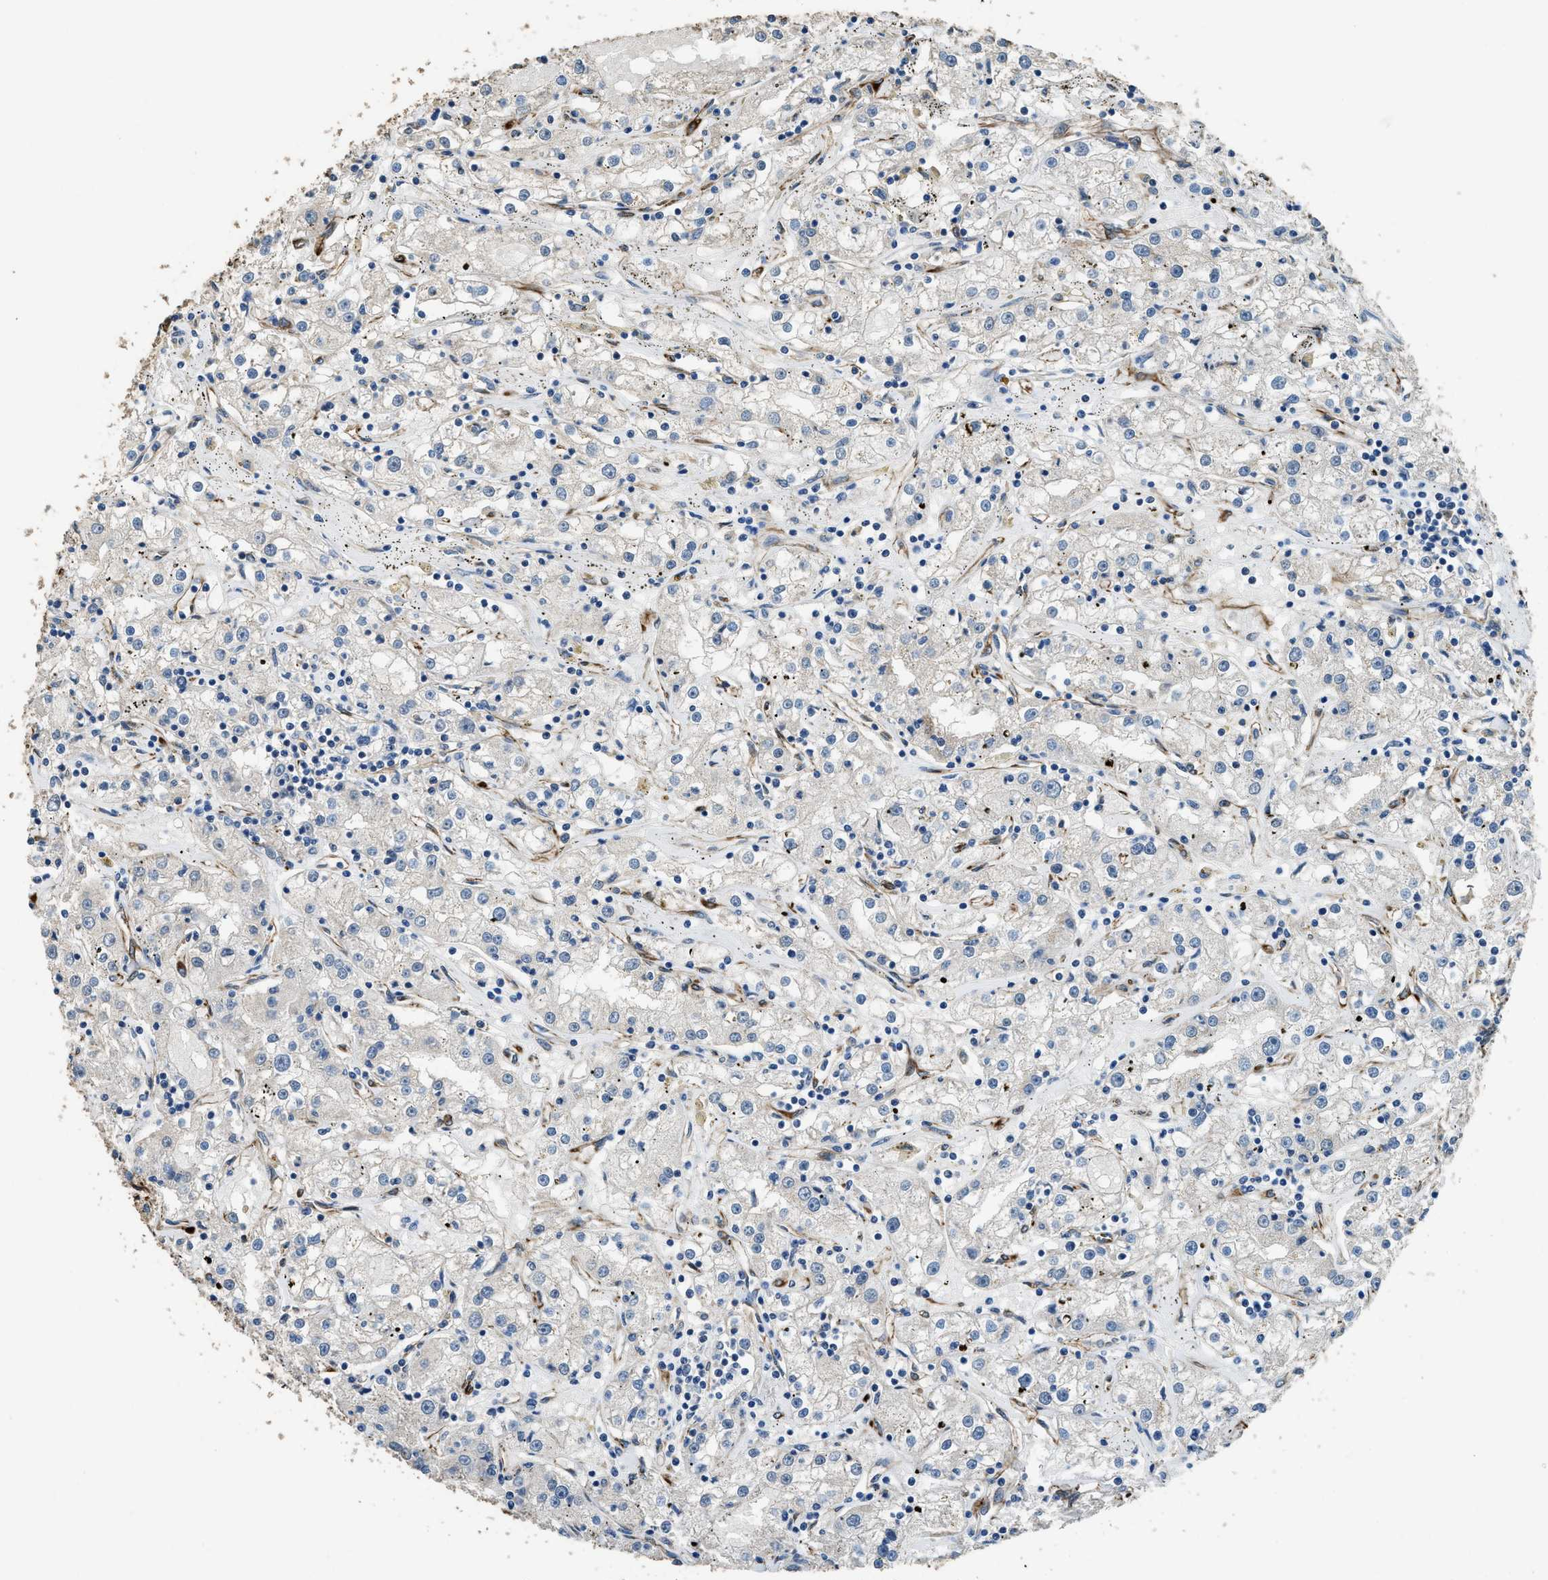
{"staining": {"intensity": "negative", "quantity": "none", "location": "none"}, "tissue": "renal cancer", "cell_type": "Tumor cells", "image_type": "cancer", "snomed": [{"axis": "morphology", "description": "Adenocarcinoma, NOS"}, {"axis": "topography", "description": "Kidney"}], "caption": "An image of renal cancer (adenocarcinoma) stained for a protein demonstrates no brown staining in tumor cells.", "gene": "SYNM", "patient": {"sex": "male", "age": 56}}